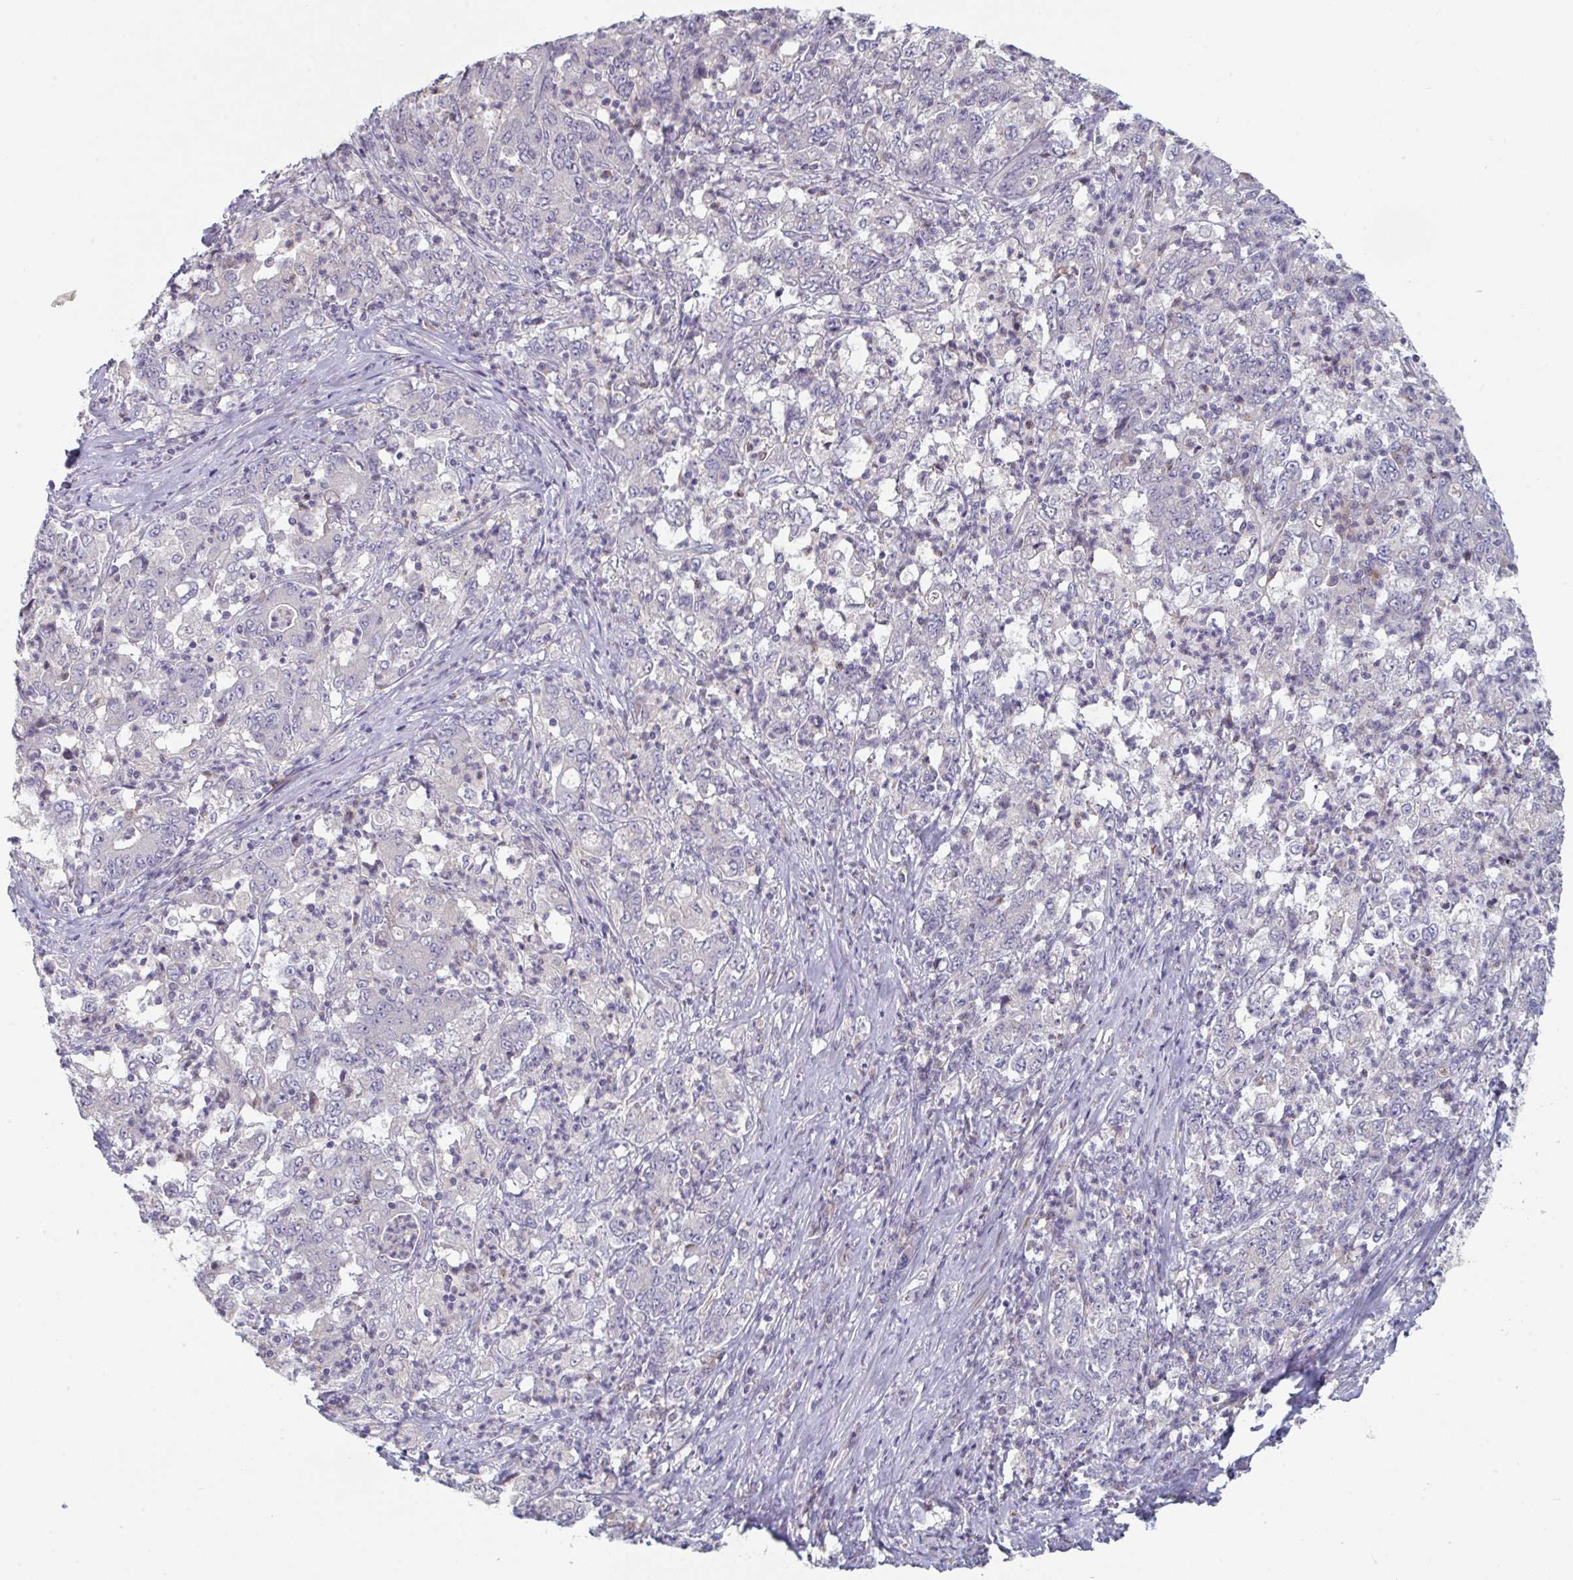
{"staining": {"intensity": "negative", "quantity": "none", "location": "none"}, "tissue": "stomach cancer", "cell_type": "Tumor cells", "image_type": "cancer", "snomed": [{"axis": "morphology", "description": "Adenocarcinoma, NOS"}, {"axis": "topography", "description": "Stomach, lower"}], "caption": "There is no significant expression in tumor cells of stomach cancer.", "gene": "HGFAC", "patient": {"sex": "female", "age": 71}}